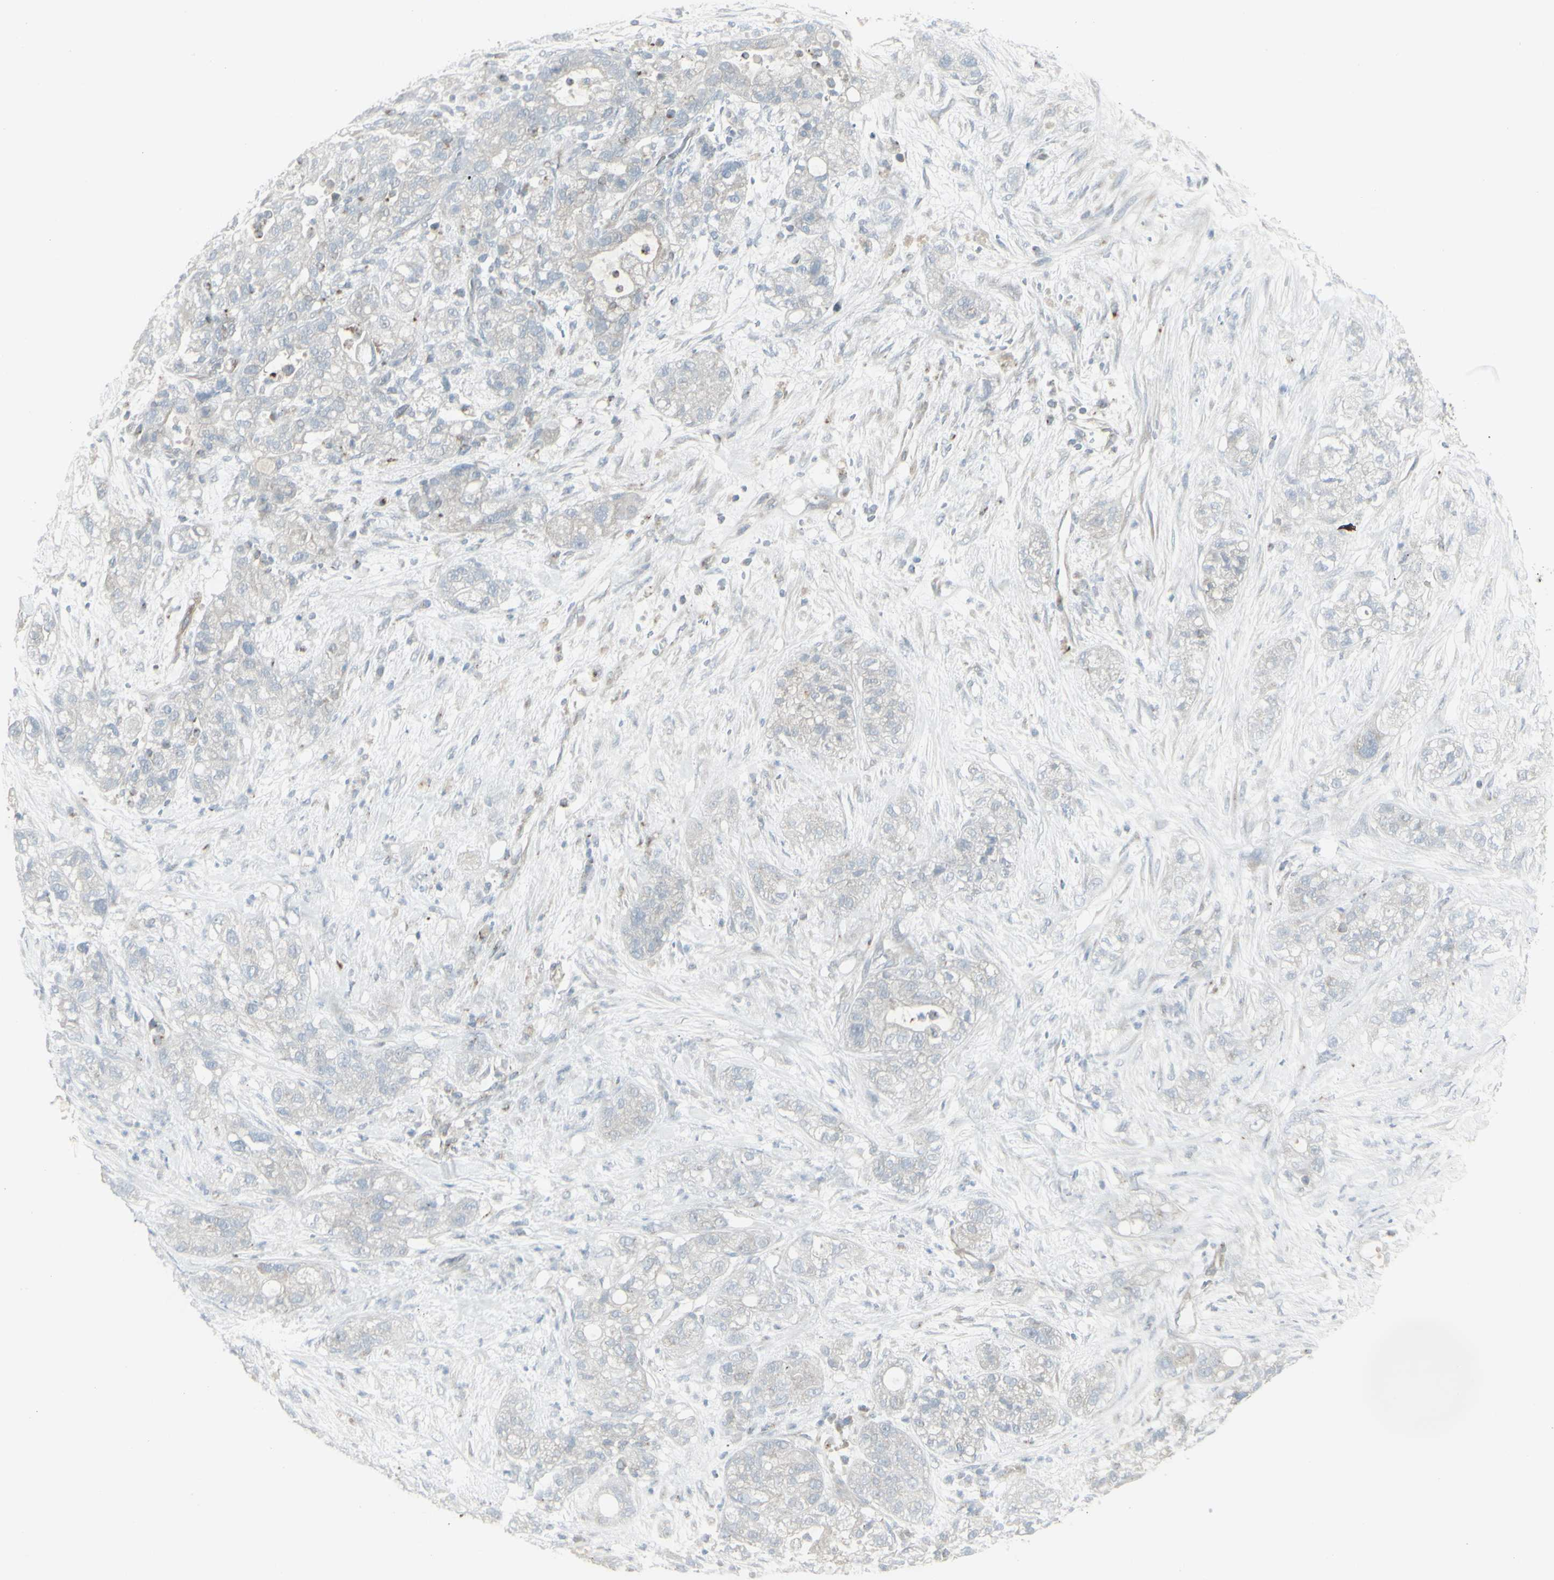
{"staining": {"intensity": "negative", "quantity": "none", "location": "none"}, "tissue": "pancreatic cancer", "cell_type": "Tumor cells", "image_type": "cancer", "snomed": [{"axis": "morphology", "description": "Adenocarcinoma, NOS"}, {"axis": "topography", "description": "Pancreas"}], "caption": "Immunohistochemistry of adenocarcinoma (pancreatic) exhibits no positivity in tumor cells.", "gene": "GALNT6", "patient": {"sex": "female", "age": 78}}